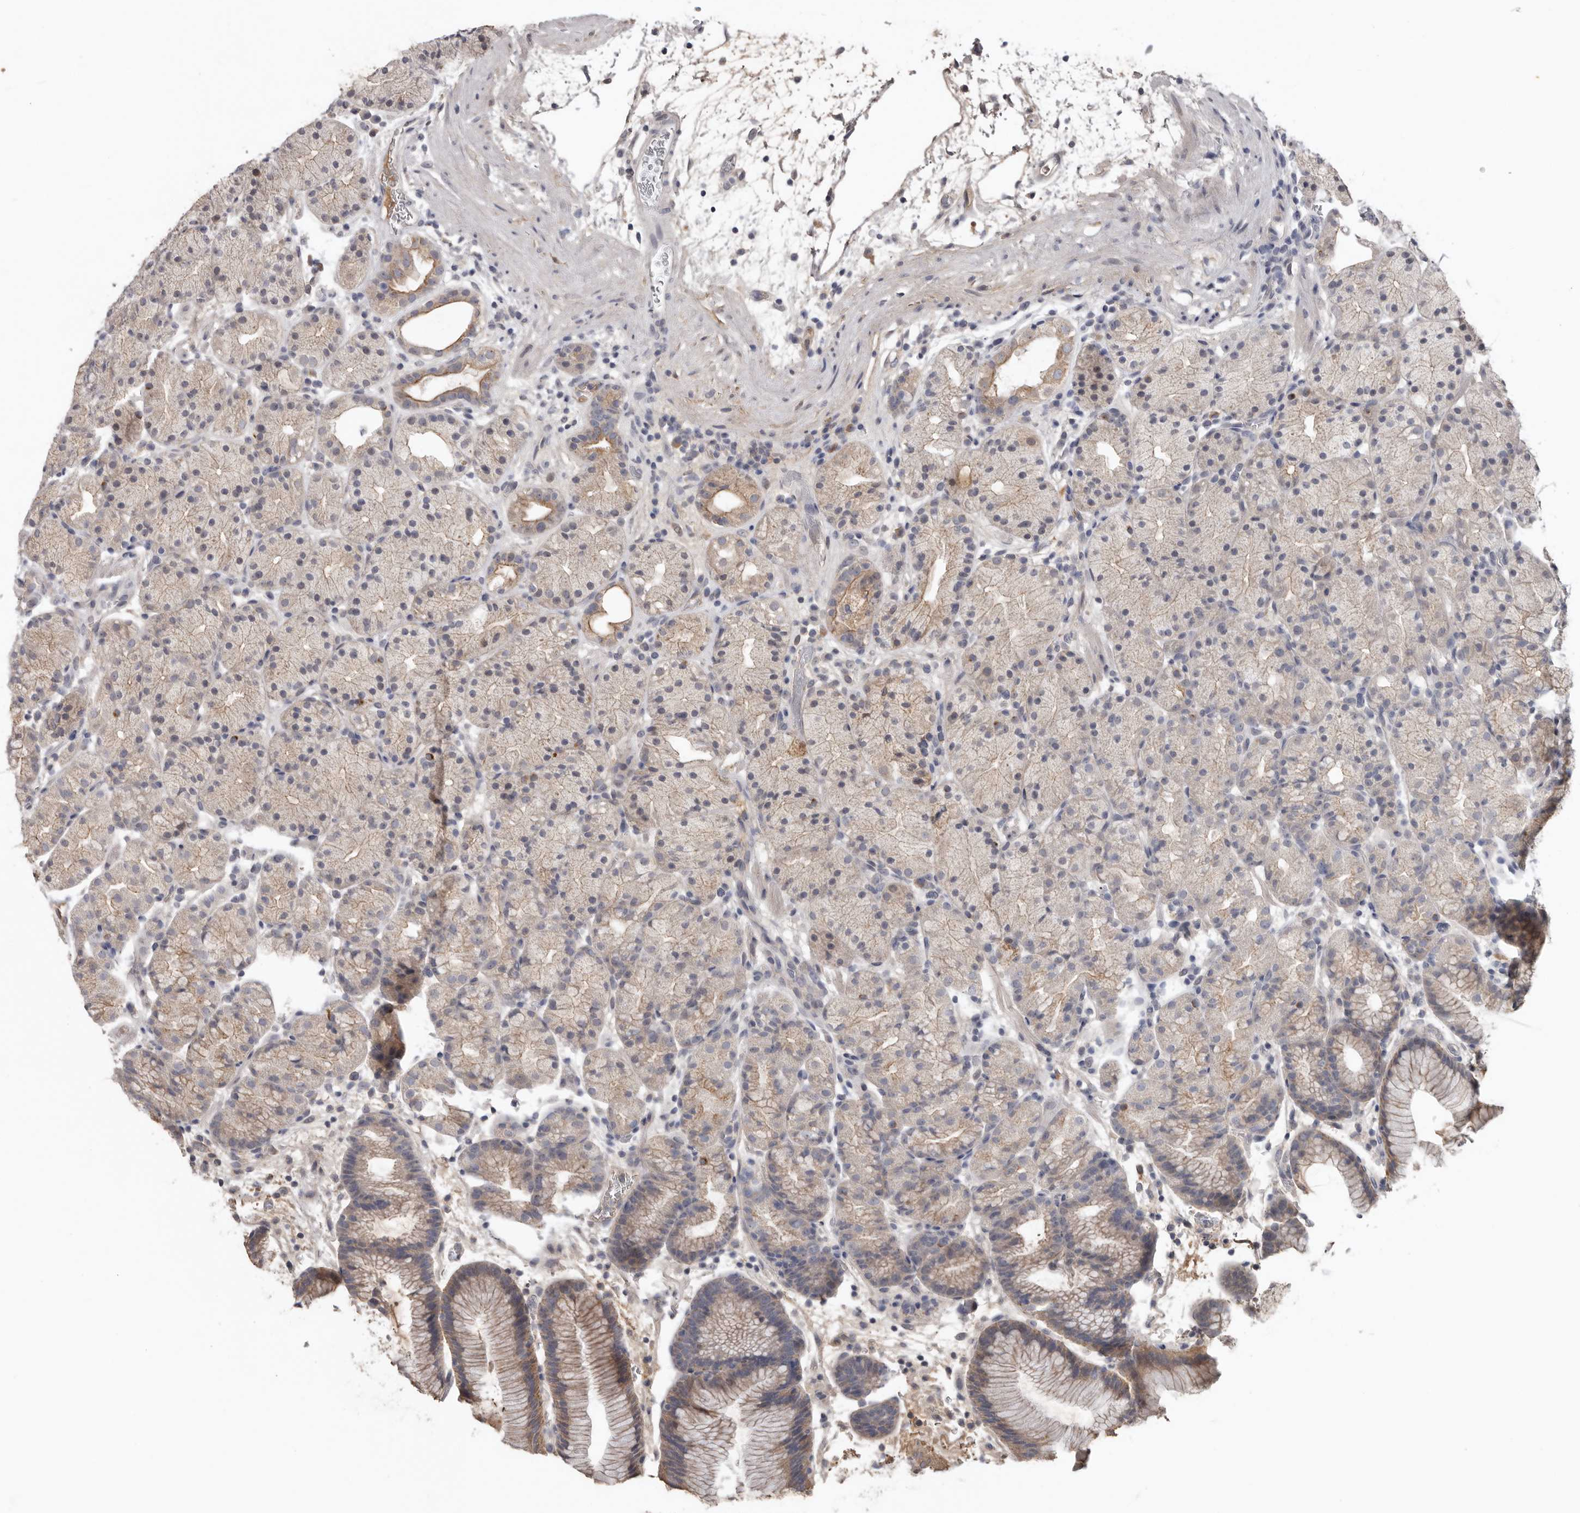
{"staining": {"intensity": "moderate", "quantity": "<25%", "location": "cytoplasmic/membranous"}, "tissue": "stomach", "cell_type": "Glandular cells", "image_type": "normal", "snomed": [{"axis": "morphology", "description": "Normal tissue, NOS"}, {"axis": "topography", "description": "Stomach, upper"}], "caption": "Glandular cells show low levels of moderate cytoplasmic/membranous expression in approximately <25% of cells in normal stomach.", "gene": "NMUR1", "patient": {"sex": "male", "age": 48}}